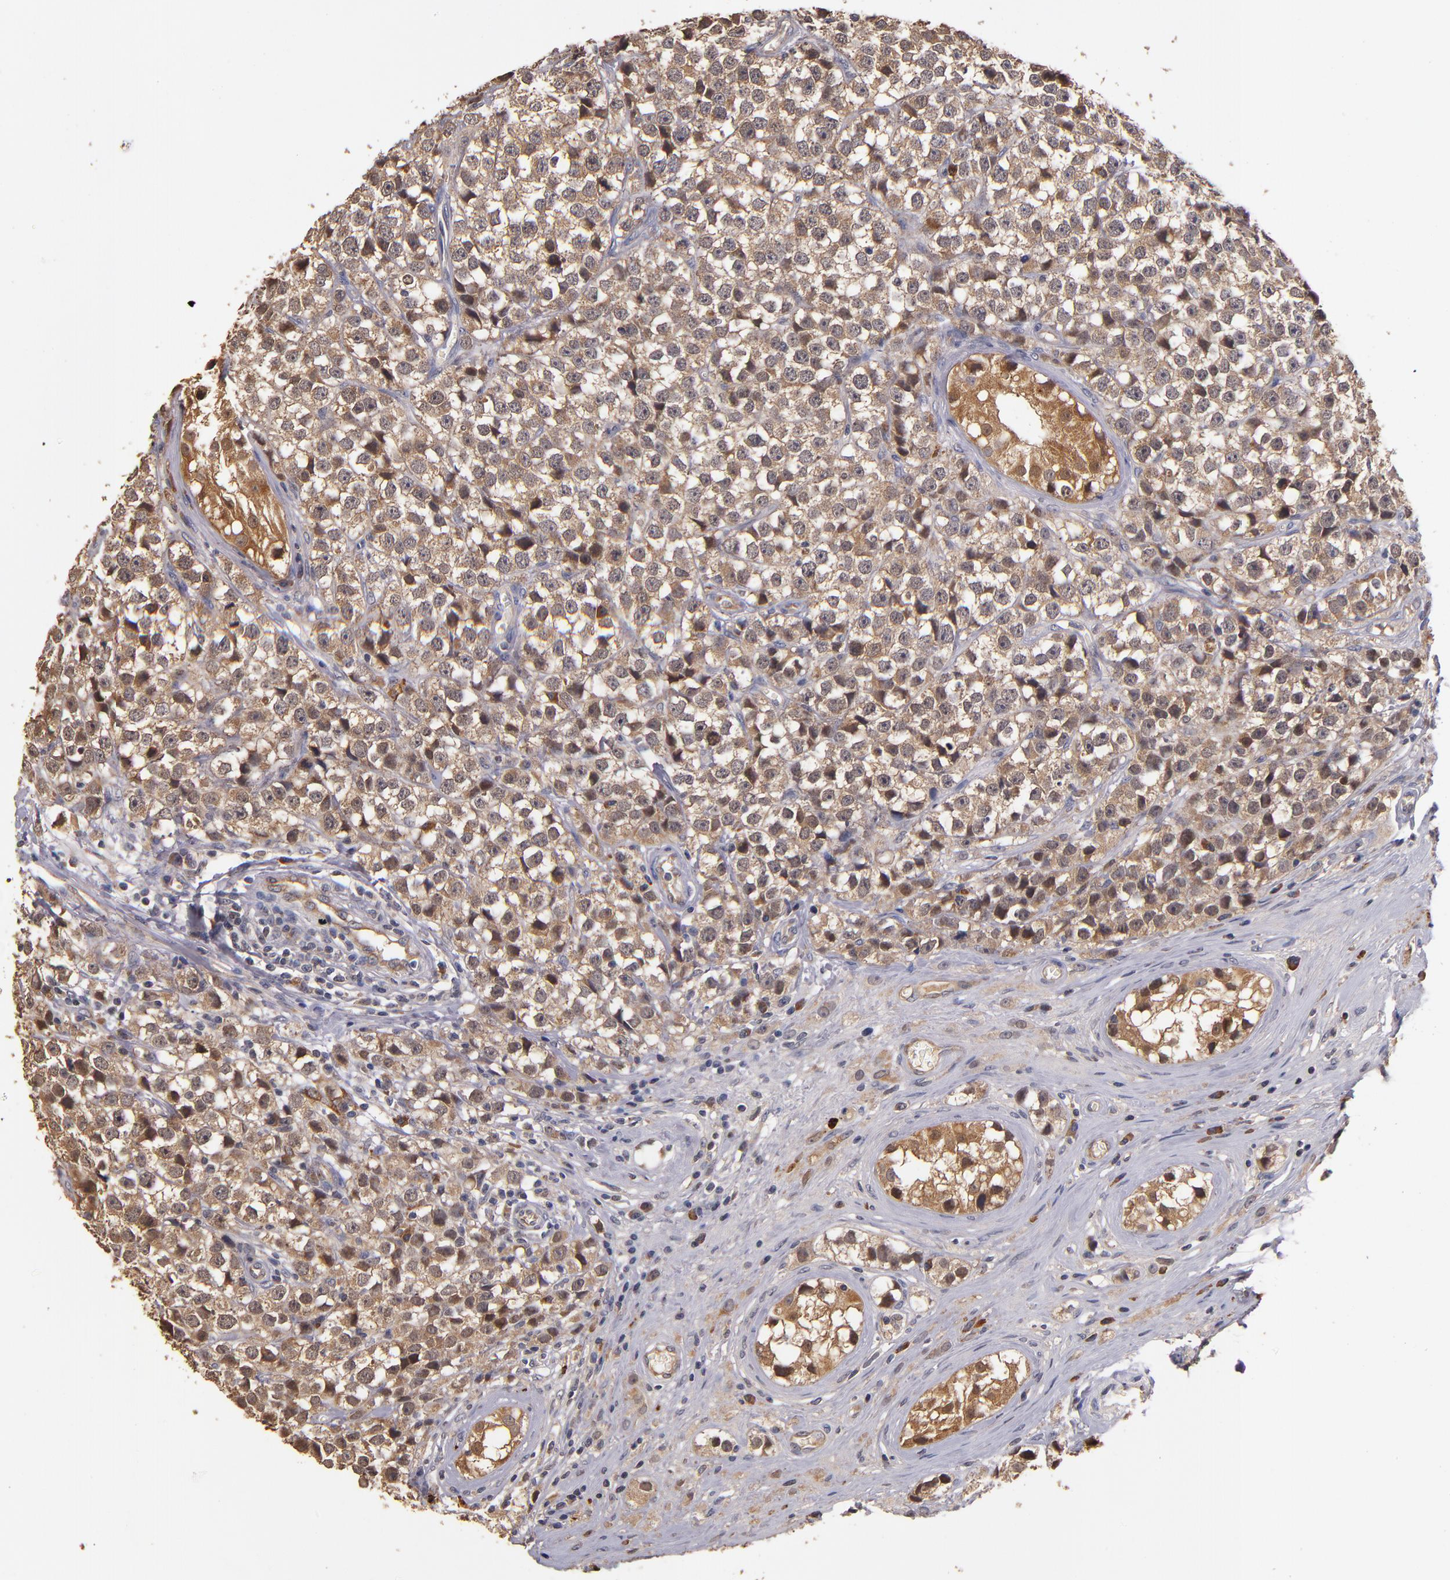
{"staining": {"intensity": "moderate", "quantity": ">75%", "location": "cytoplasmic/membranous"}, "tissue": "testis cancer", "cell_type": "Tumor cells", "image_type": "cancer", "snomed": [{"axis": "morphology", "description": "Seminoma, NOS"}, {"axis": "topography", "description": "Testis"}], "caption": "Immunohistochemical staining of human testis cancer (seminoma) demonstrates medium levels of moderate cytoplasmic/membranous staining in approximately >75% of tumor cells. (DAB = brown stain, brightfield microscopy at high magnification).", "gene": "TTLL12", "patient": {"sex": "male", "age": 25}}